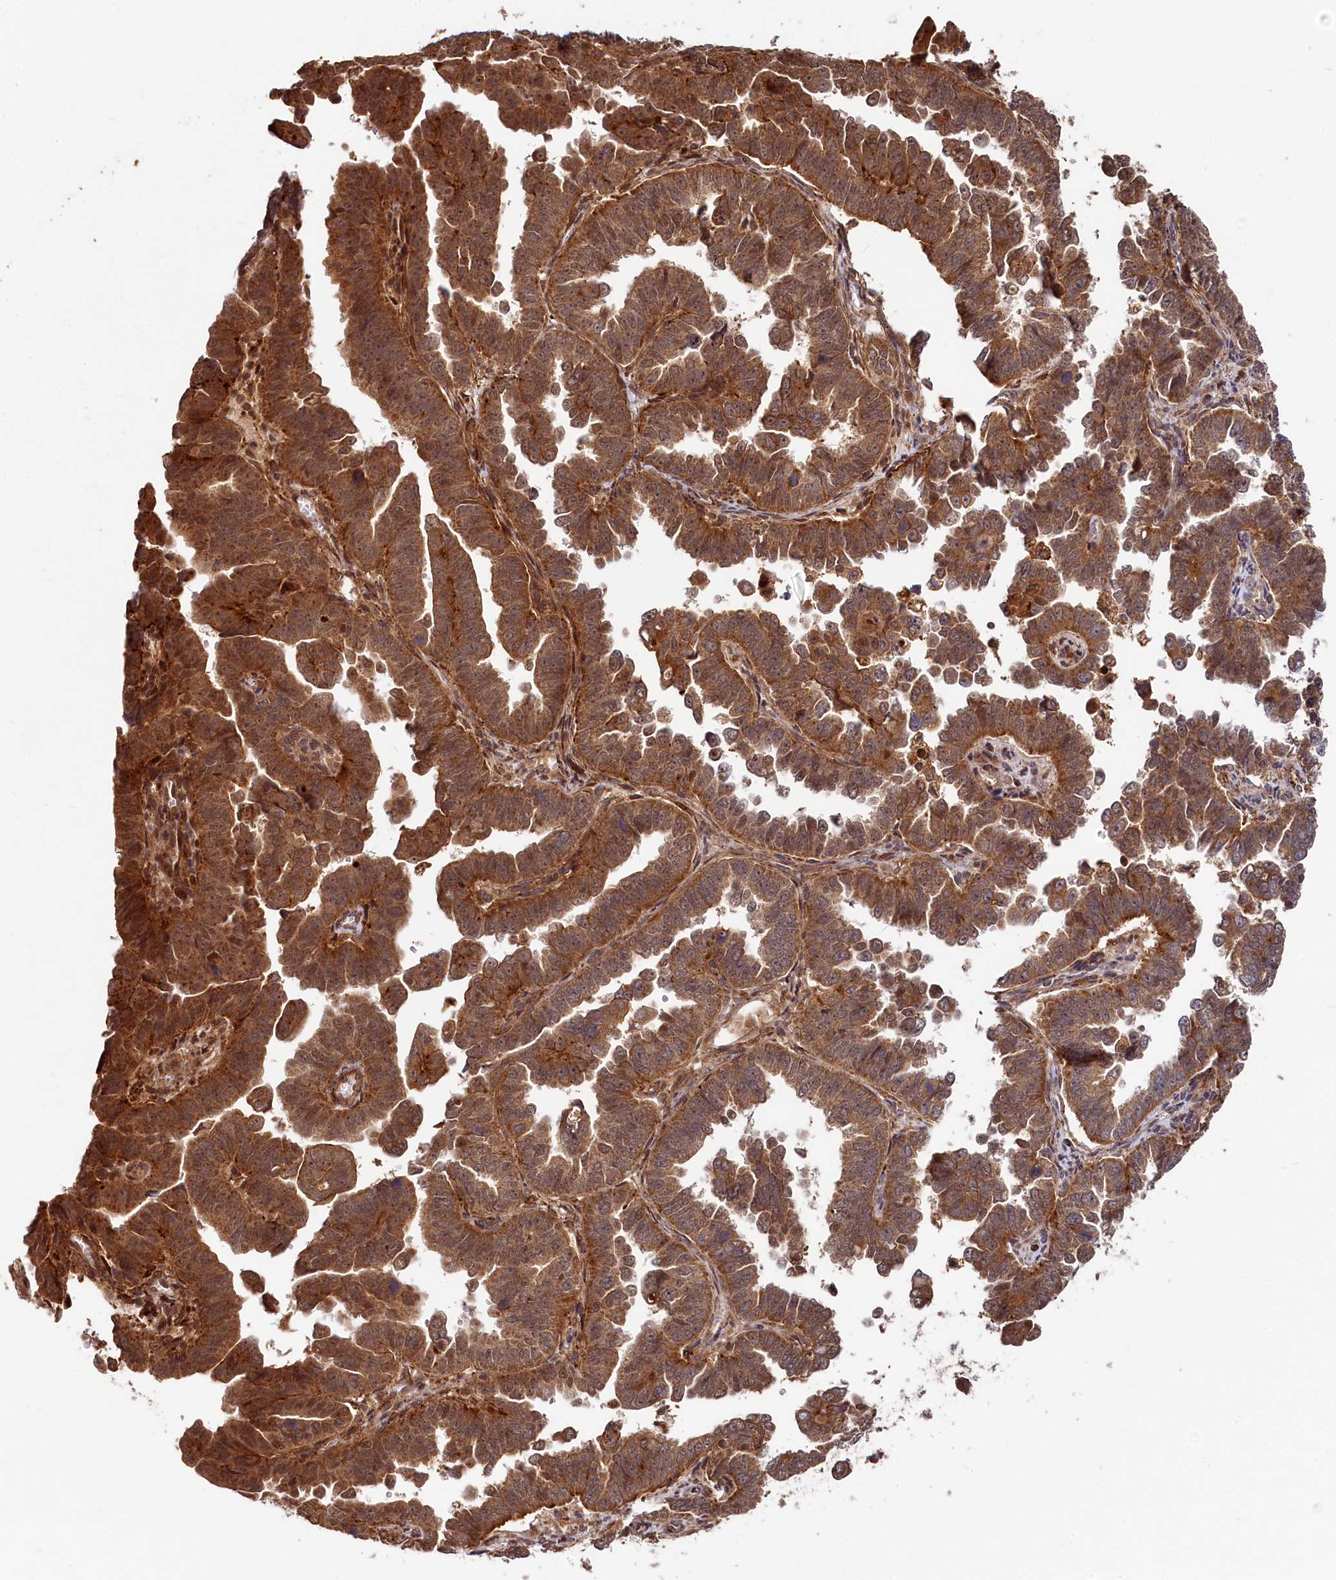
{"staining": {"intensity": "moderate", "quantity": ">75%", "location": "cytoplasmic/membranous"}, "tissue": "endometrial cancer", "cell_type": "Tumor cells", "image_type": "cancer", "snomed": [{"axis": "morphology", "description": "Adenocarcinoma, NOS"}, {"axis": "topography", "description": "Endometrium"}], "caption": "This is an image of IHC staining of endometrial cancer, which shows moderate expression in the cytoplasmic/membranous of tumor cells.", "gene": "TRIM23", "patient": {"sex": "female", "age": 75}}